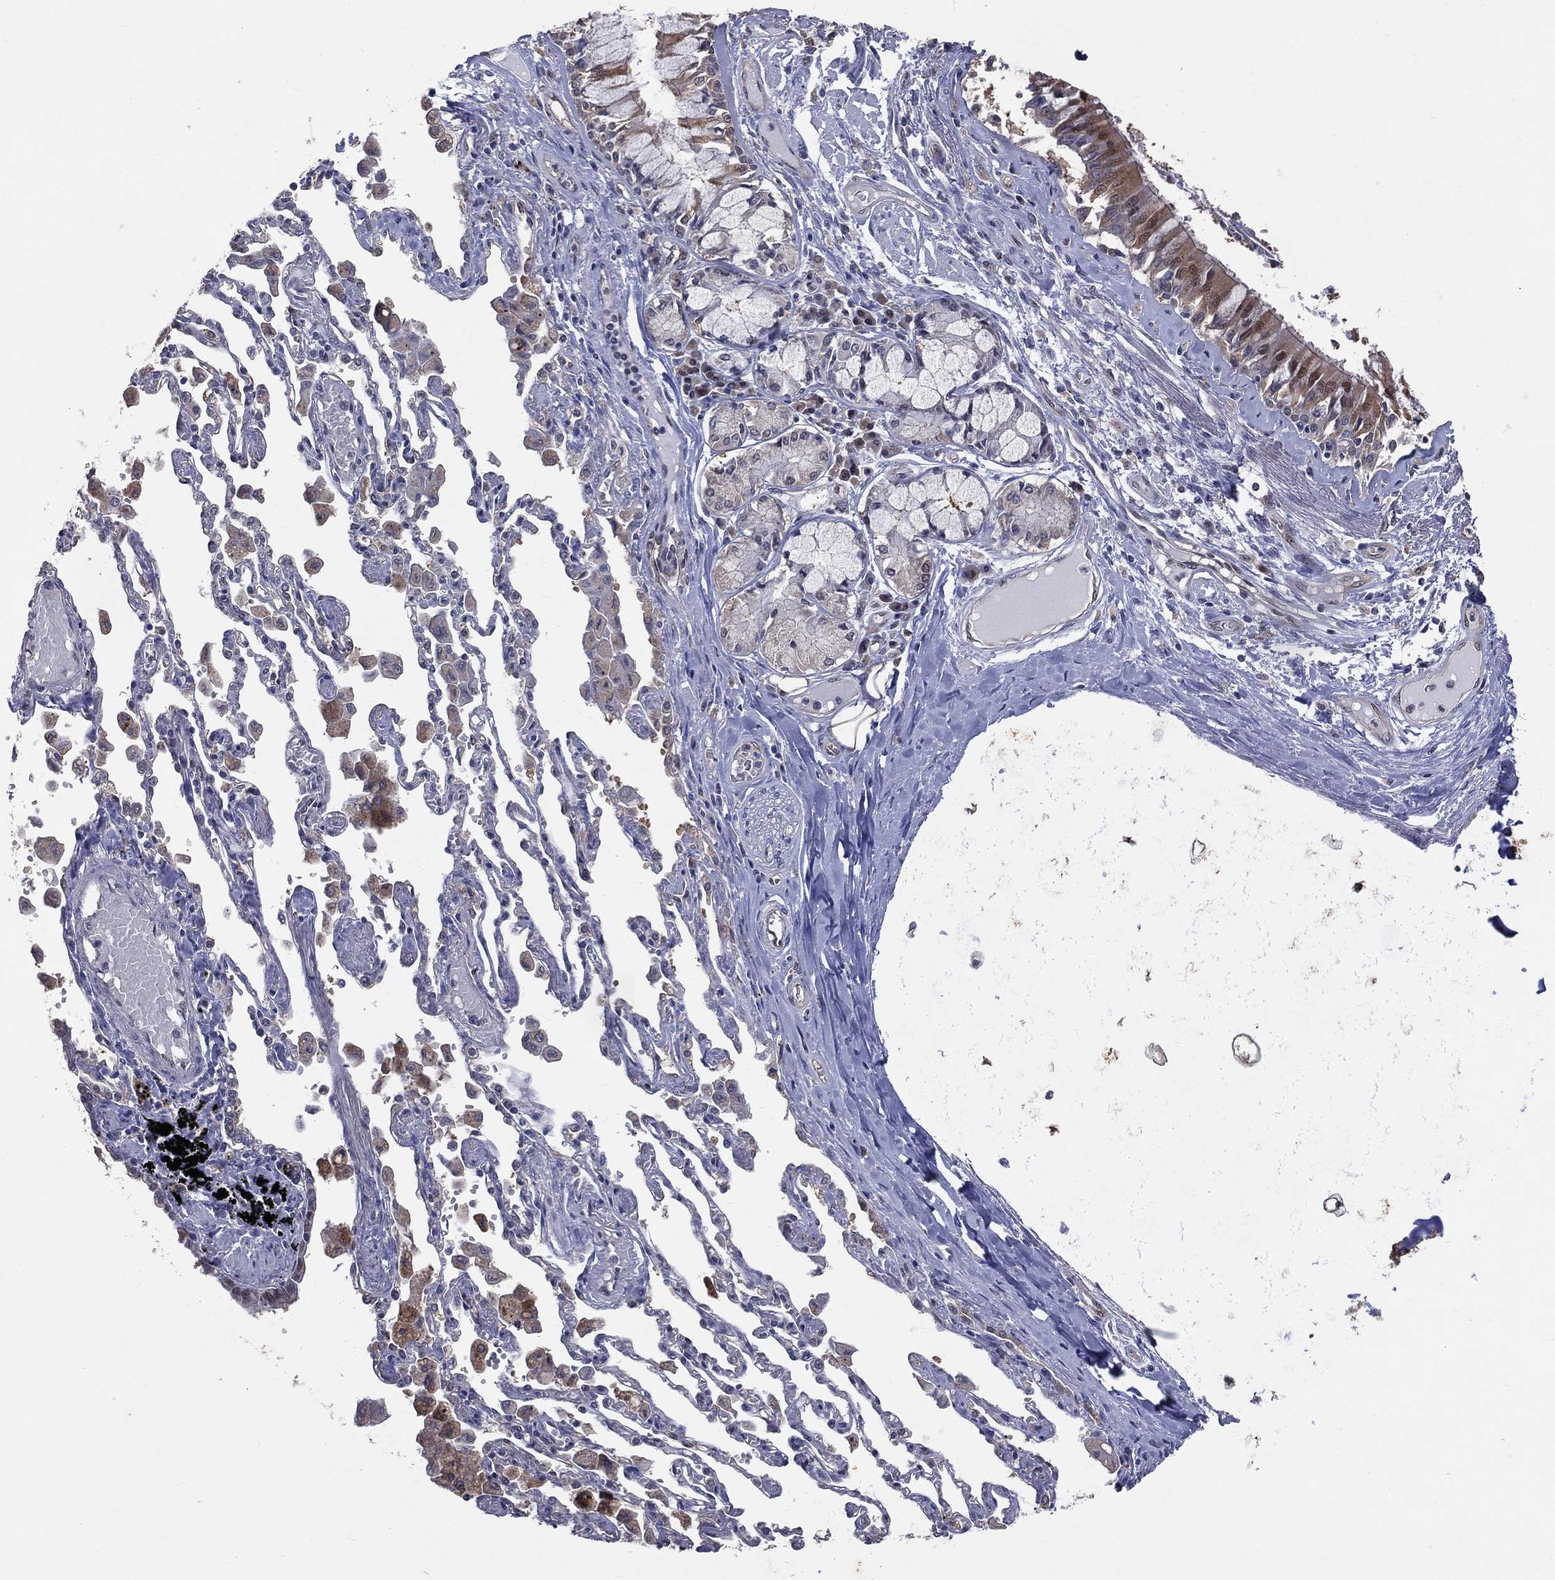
{"staining": {"intensity": "strong", "quantity": "25%-75%", "location": "cytoplasmic/membranous,nuclear"}, "tissue": "bronchus", "cell_type": "Respiratory epithelial cells", "image_type": "normal", "snomed": [{"axis": "morphology", "description": "Normal tissue, NOS"}, {"axis": "morphology", "description": "Squamous cell carcinoma, NOS"}, {"axis": "topography", "description": "Cartilage tissue"}, {"axis": "topography", "description": "Bronchus"}, {"axis": "topography", "description": "Lung"}], "caption": "Immunohistochemical staining of unremarkable human bronchus reveals high levels of strong cytoplasmic/membranous,nuclear positivity in about 25%-75% of respiratory epithelial cells.", "gene": "GMPR2", "patient": {"sex": "female", "age": 49}}